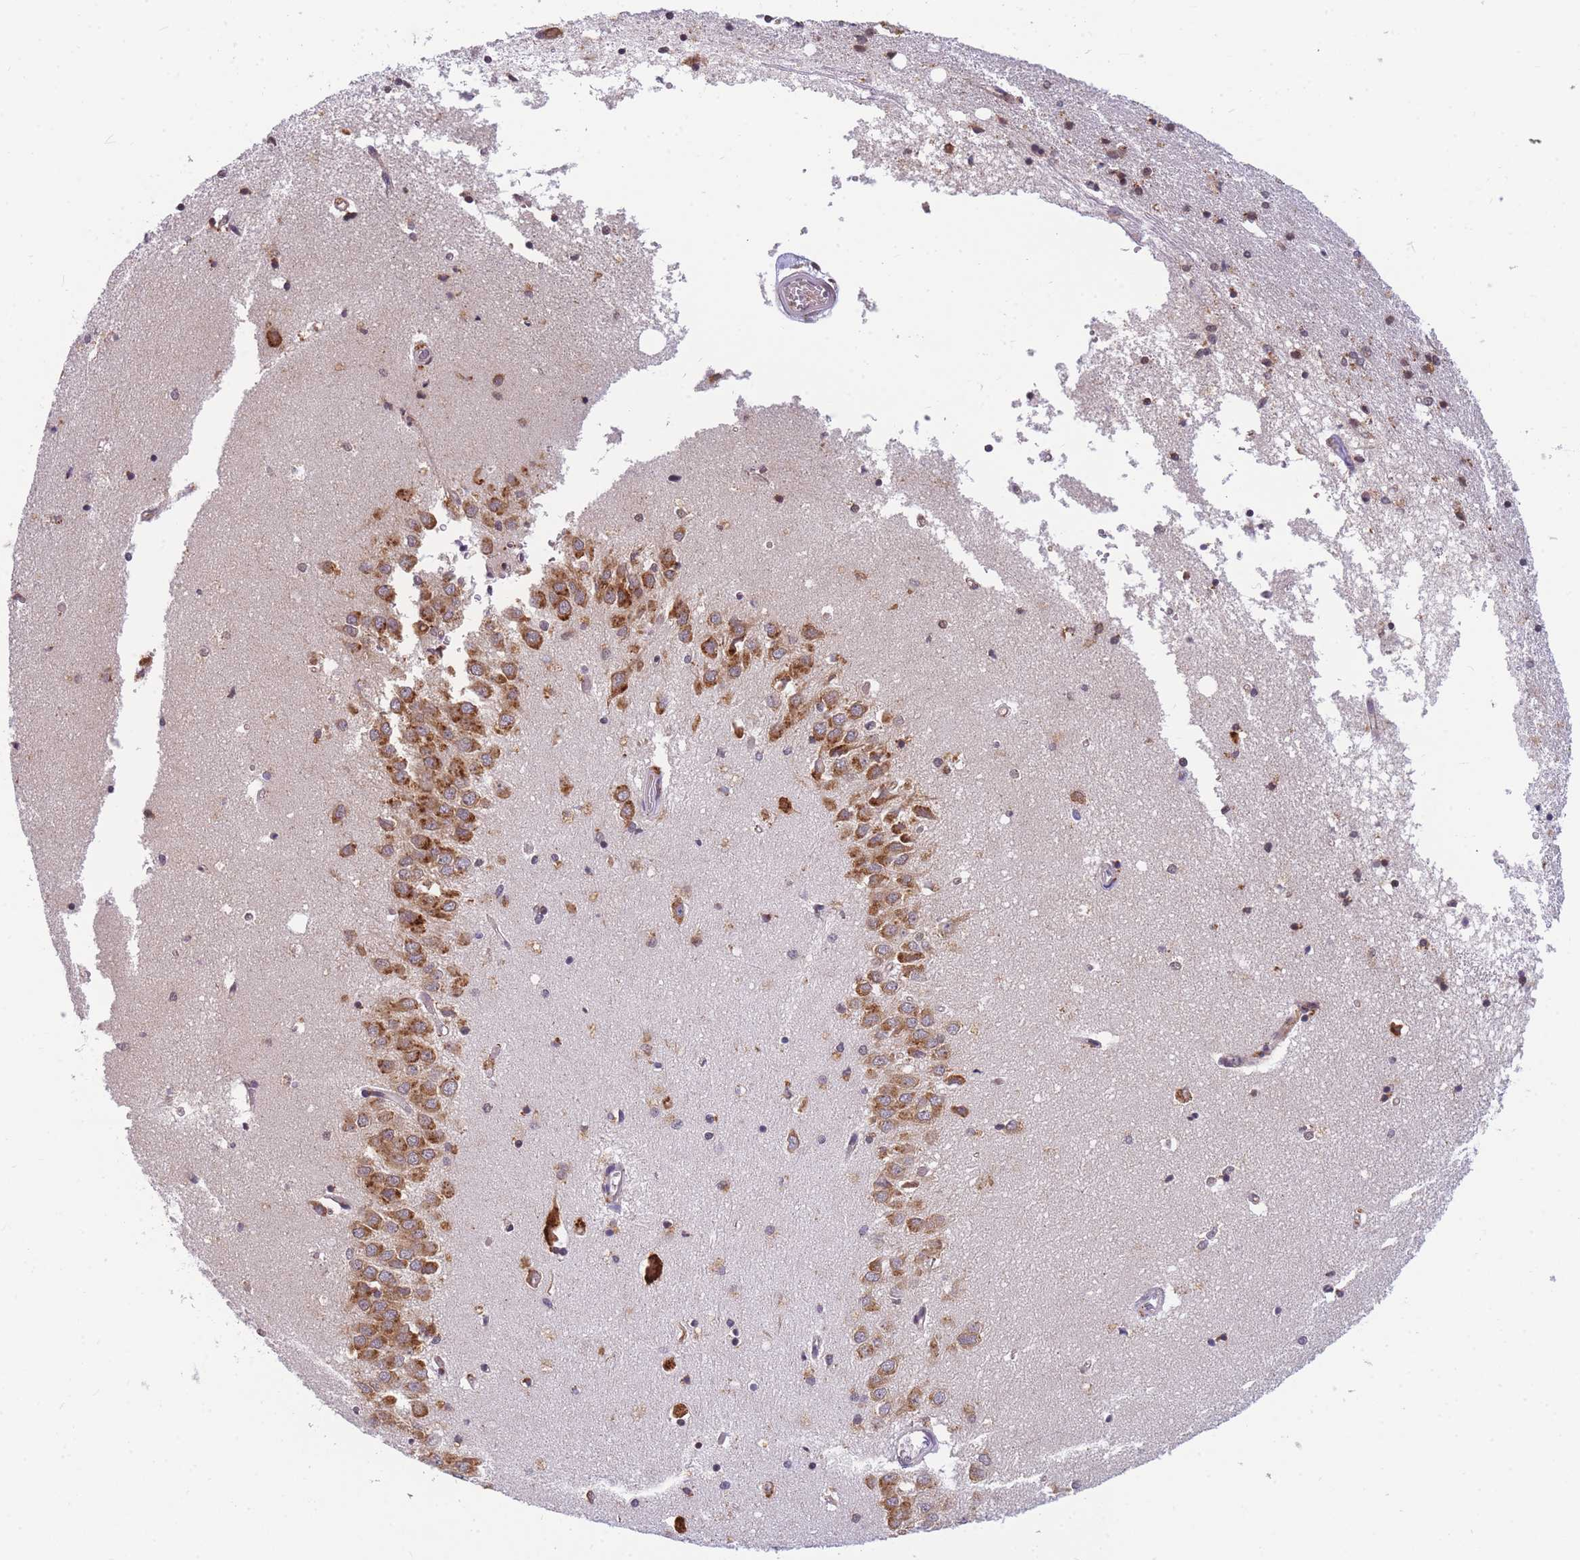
{"staining": {"intensity": "moderate", "quantity": "<25%", "location": "cytoplasmic/membranous"}, "tissue": "hippocampus", "cell_type": "Glial cells", "image_type": "normal", "snomed": [{"axis": "morphology", "description": "Normal tissue, NOS"}, {"axis": "topography", "description": "Hippocampus"}], "caption": "Hippocampus stained for a protein (brown) displays moderate cytoplasmic/membranous positive expression in about <25% of glial cells.", "gene": "ENSG00000276345", "patient": {"sex": "male", "age": 45}}